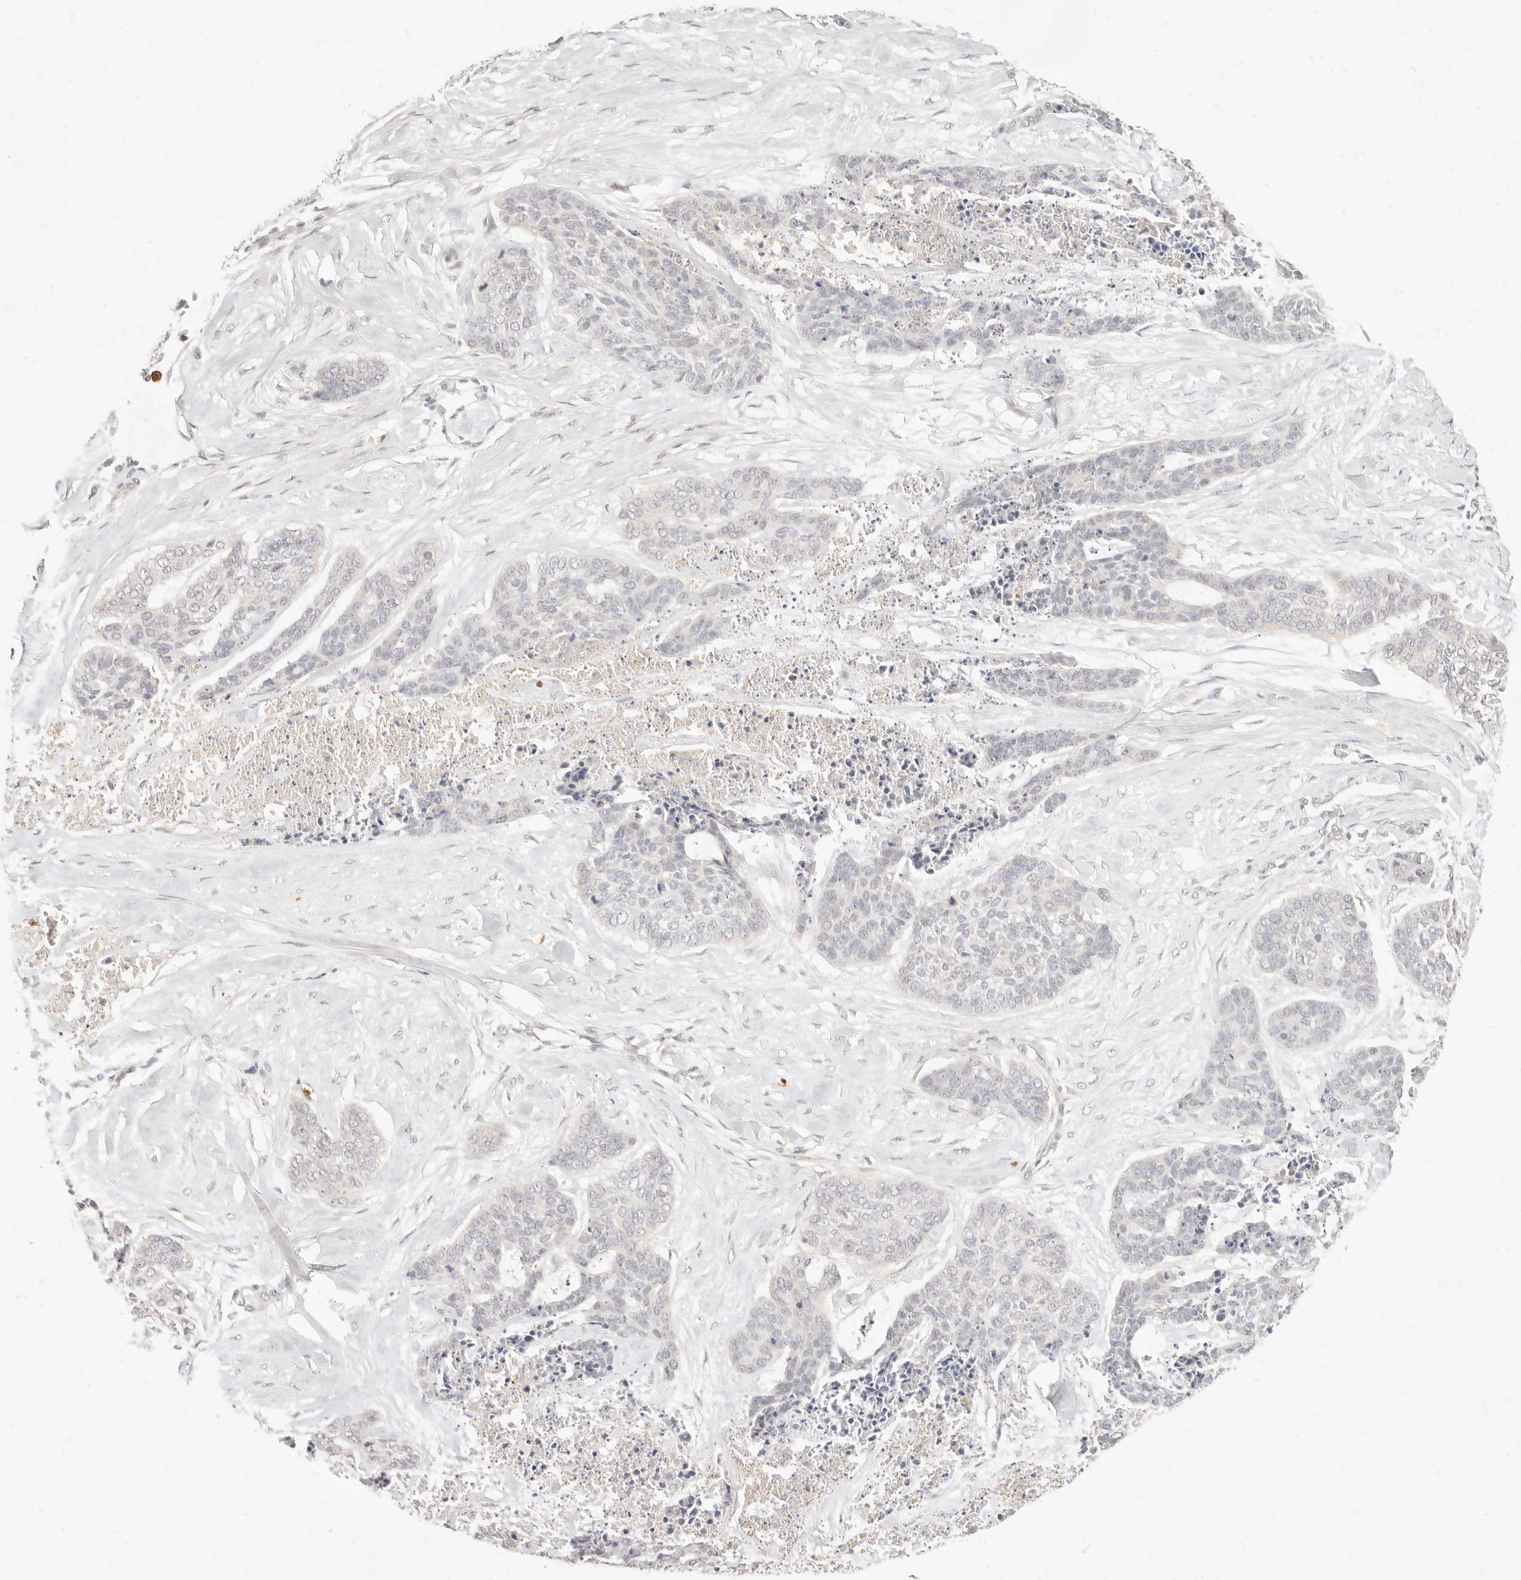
{"staining": {"intensity": "negative", "quantity": "none", "location": "none"}, "tissue": "skin cancer", "cell_type": "Tumor cells", "image_type": "cancer", "snomed": [{"axis": "morphology", "description": "Basal cell carcinoma"}, {"axis": "topography", "description": "Skin"}], "caption": "Immunohistochemistry image of human basal cell carcinoma (skin) stained for a protein (brown), which displays no positivity in tumor cells.", "gene": "TMTC2", "patient": {"sex": "female", "age": 64}}